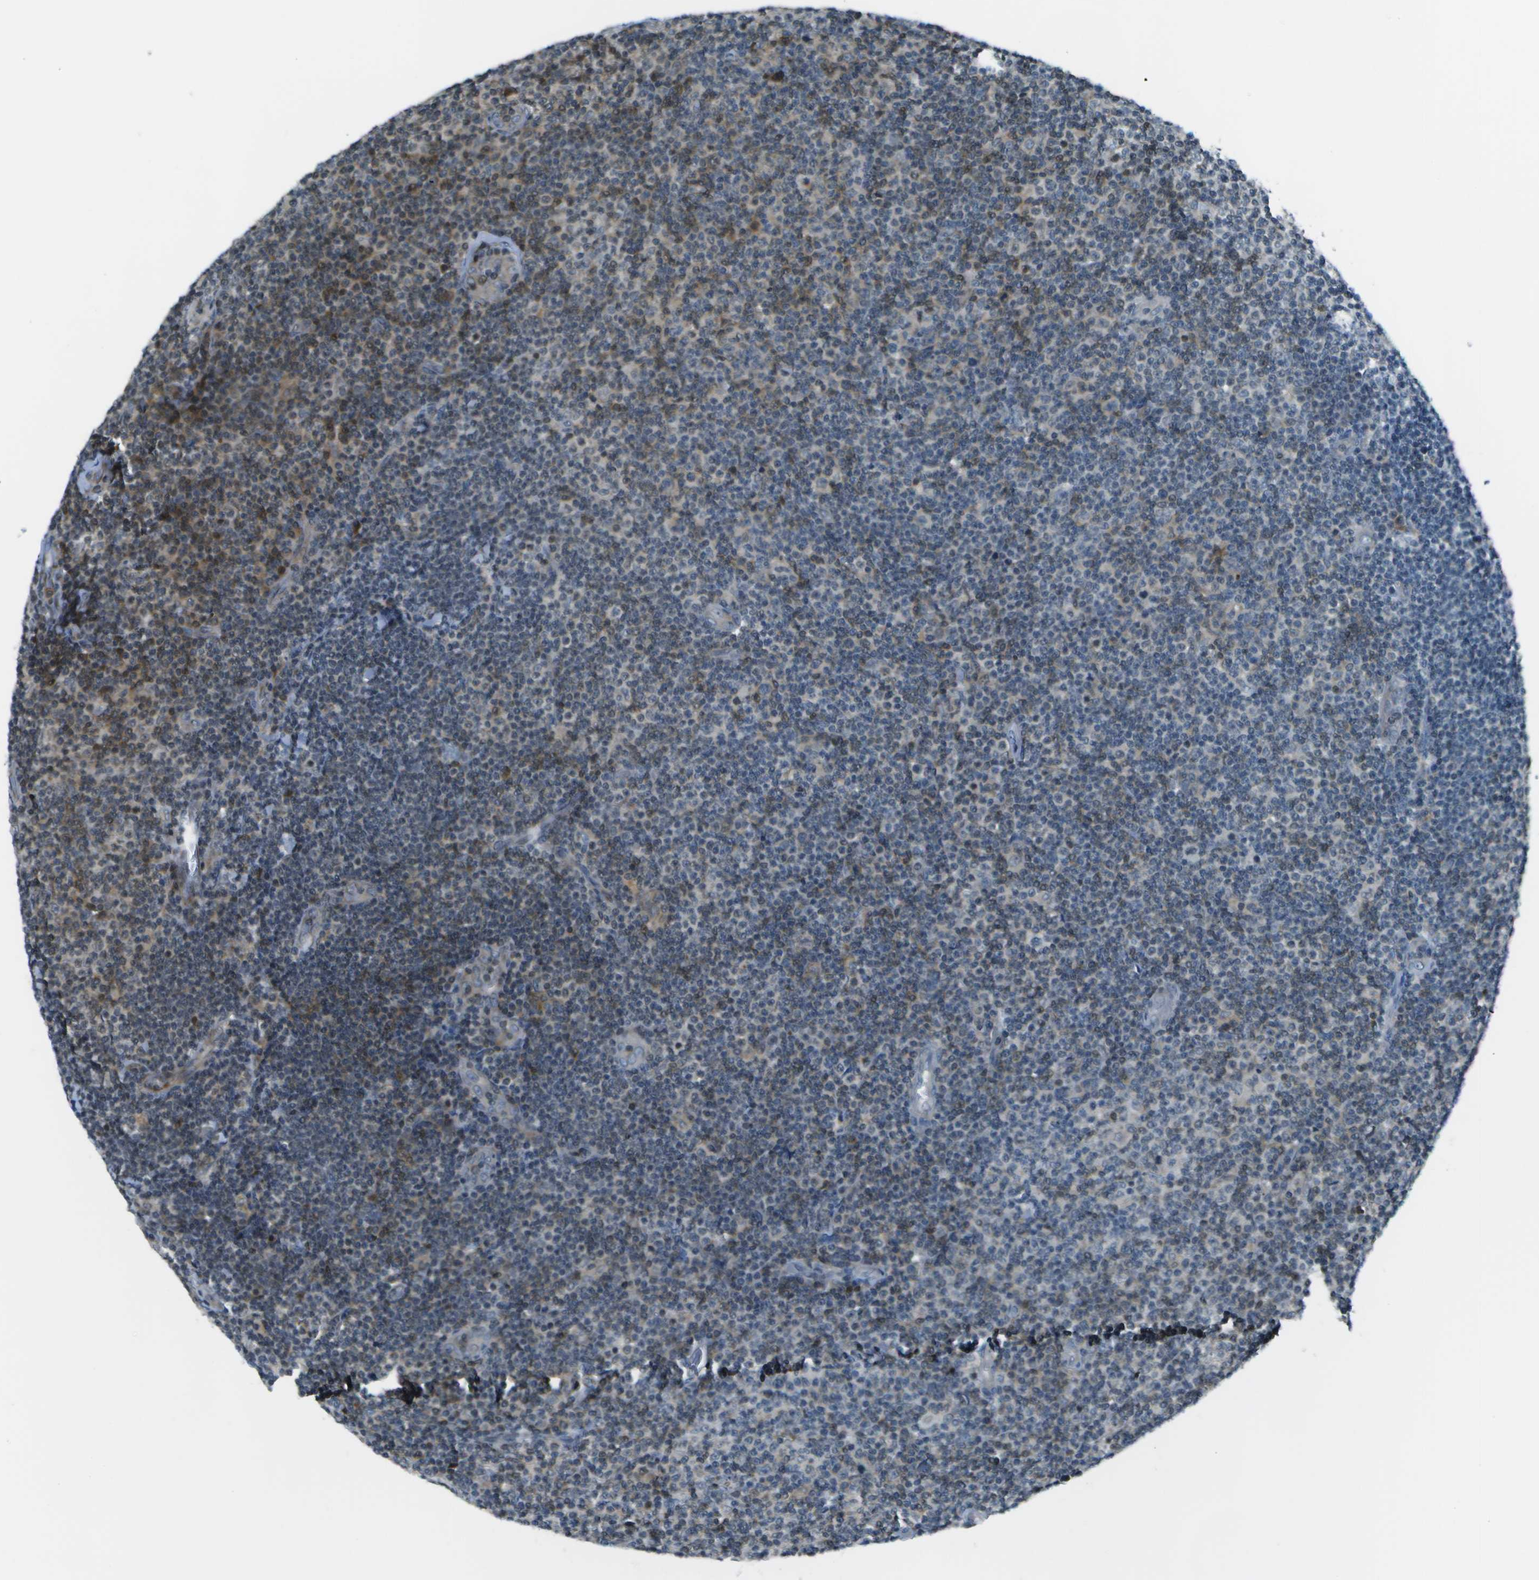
{"staining": {"intensity": "weak", "quantity": "<25%", "location": "cytoplasmic/membranous"}, "tissue": "lymphoma", "cell_type": "Tumor cells", "image_type": "cancer", "snomed": [{"axis": "morphology", "description": "Malignant lymphoma, non-Hodgkin's type, Low grade"}, {"axis": "topography", "description": "Lymph node"}], "caption": "A high-resolution image shows IHC staining of lymphoma, which exhibits no significant expression in tumor cells.", "gene": "TMEM19", "patient": {"sex": "male", "age": 83}}